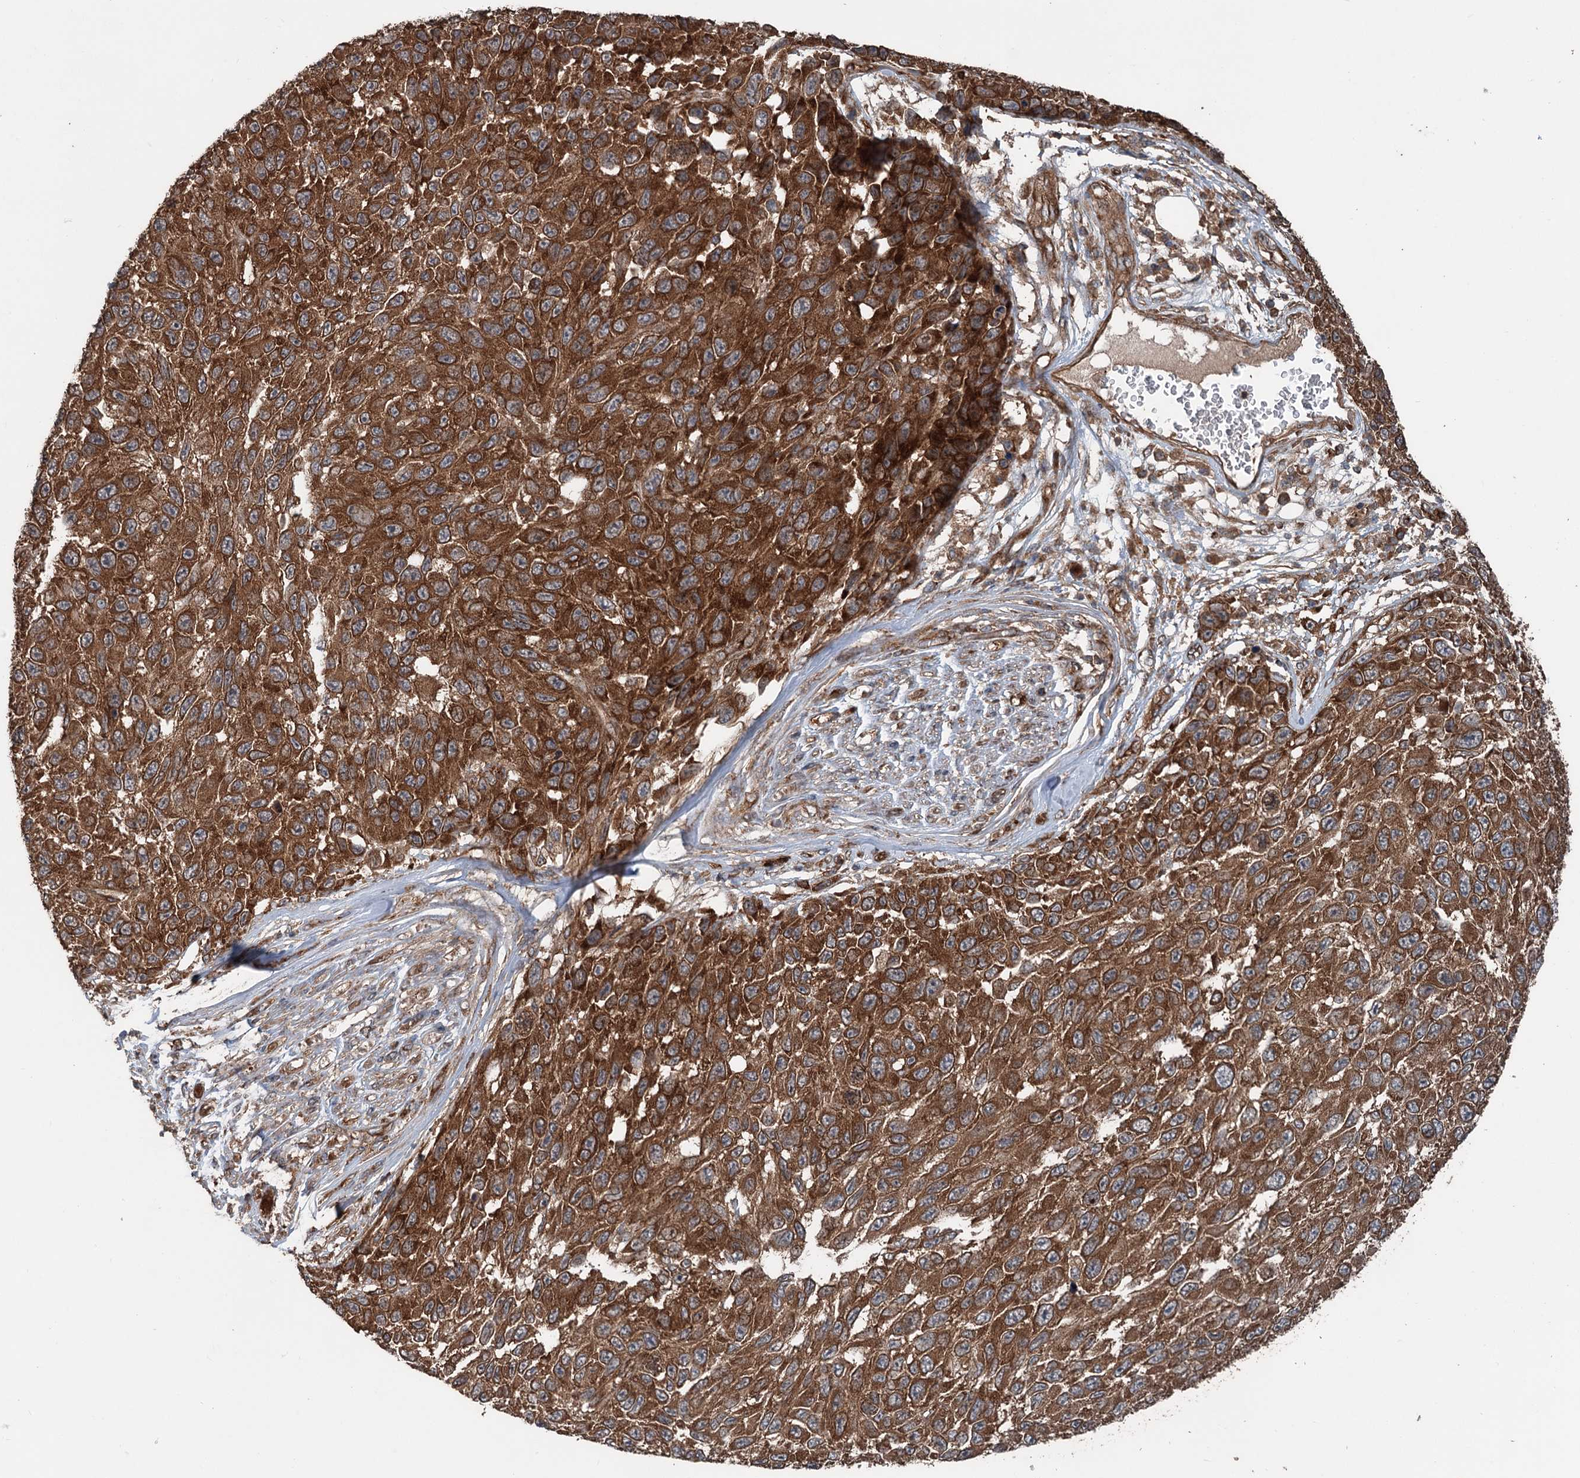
{"staining": {"intensity": "strong", "quantity": ">75%", "location": "cytoplasmic/membranous"}, "tissue": "melanoma", "cell_type": "Tumor cells", "image_type": "cancer", "snomed": [{"axis": "morphology", "description": "Normal tissue, NOS"}, {"axis": "morphology", "description": "Malignant melanoma, NOS"}, {"axis": "topography", "description": "Skin"}], "caption": "About >75% of tumor cells in malignant melanoma reveal strong cytoplasmic/membranous protein staining as visualized by brown immunohistochemical staining.", "gene": "RNF214", "patient": {"sex": "female", "age": 96}}